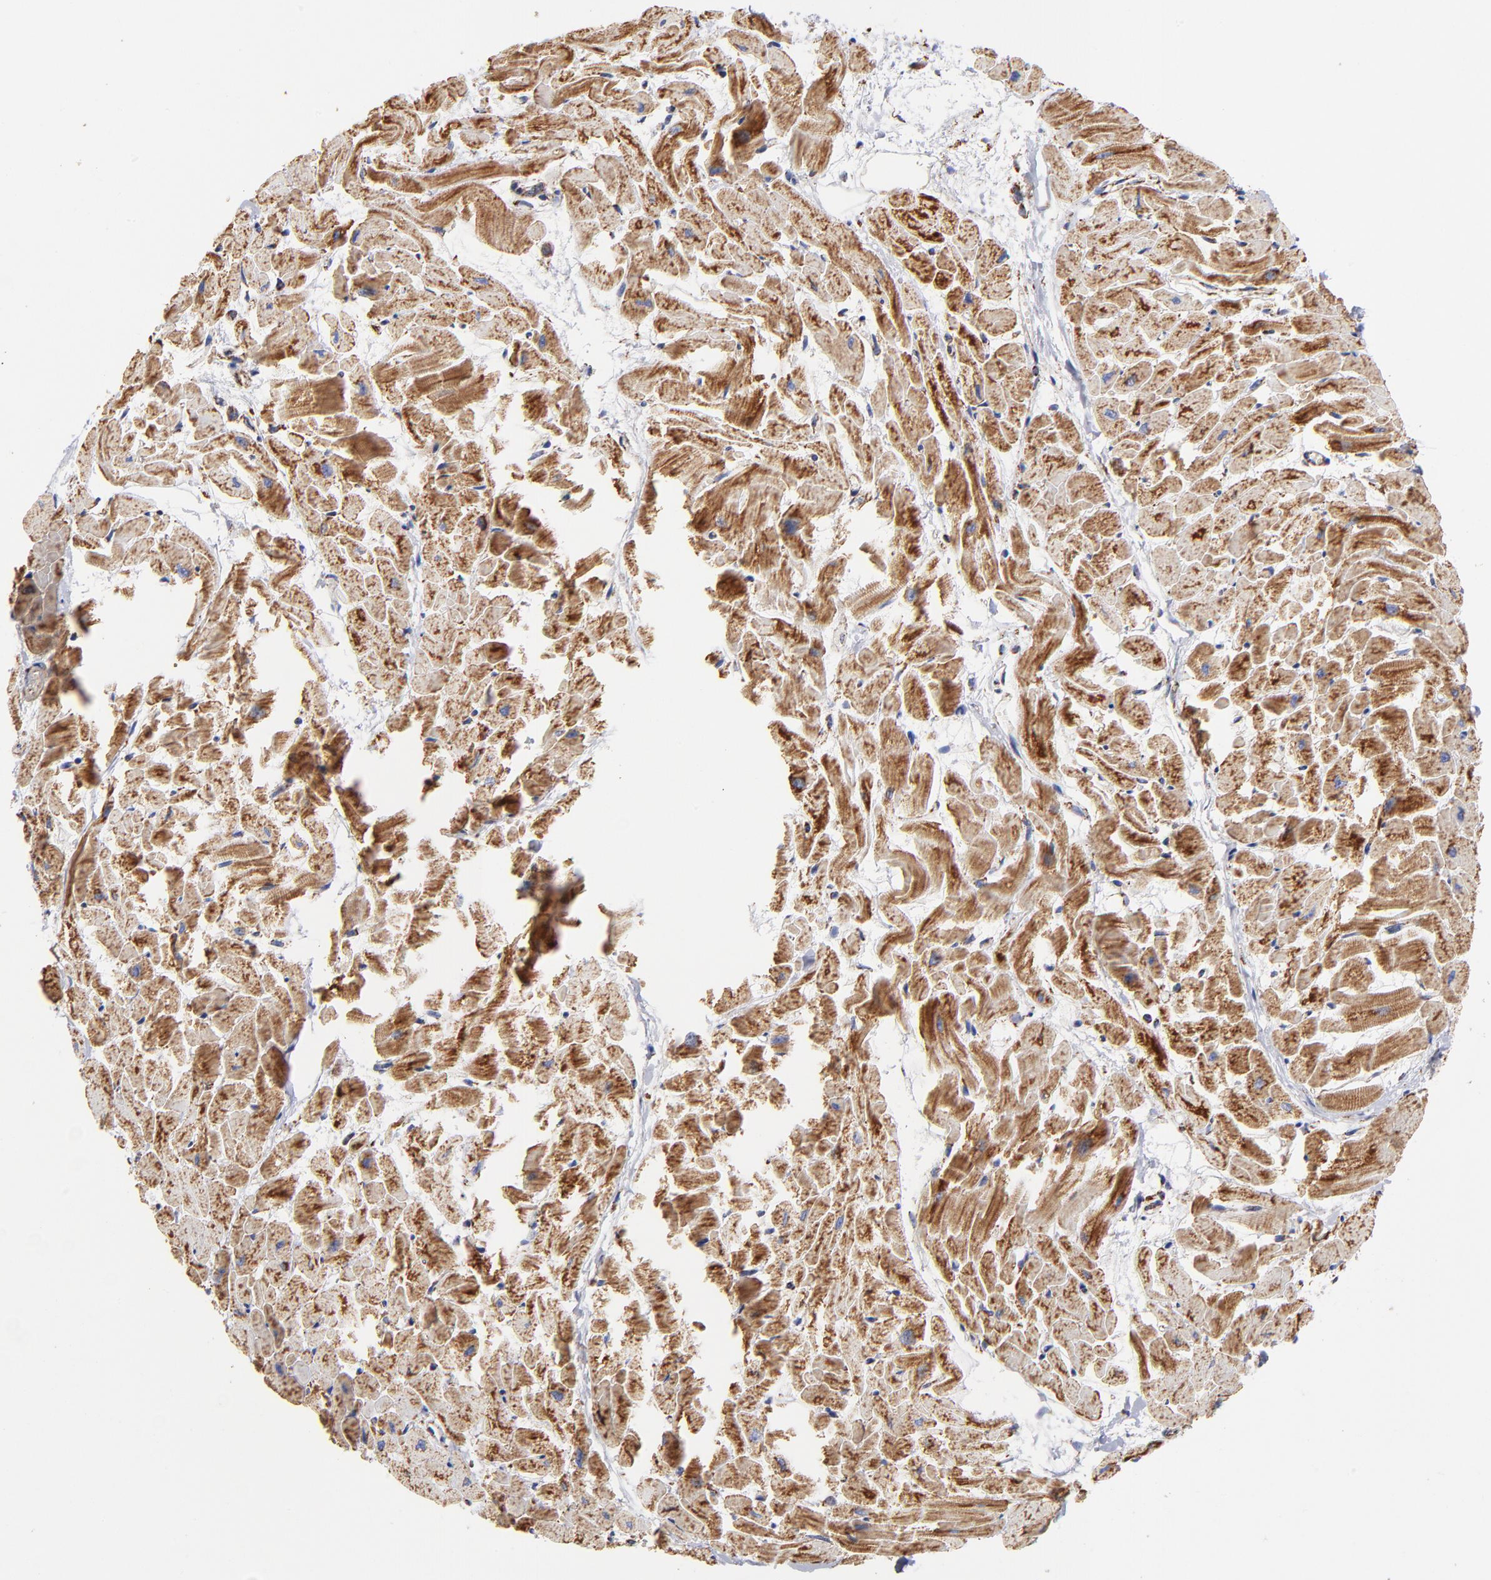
{"staining": {"intensity": "moderate", "quantity": ">75%", "location": "cytoplasmic/membranous"}, "tissue": "heart muscle", "cell_type": "Cardiomyocytes", "image_type": "normal", "snomed": [{"axis": "morphology", "description": "Normal tissue, NOS"}, {"axis": "topography", "description": "Heart"}], "caption": "Cardiomyocytes show medium levels of moderate cytoplasmic/membranous expression in approximately >75% of cells in unremarkable heart muscle. (DAB IHC, brown staining for protein, blue staining for nuclei).", "gene": "PHB1", "patient": {"sex": "female", "age": 19}}